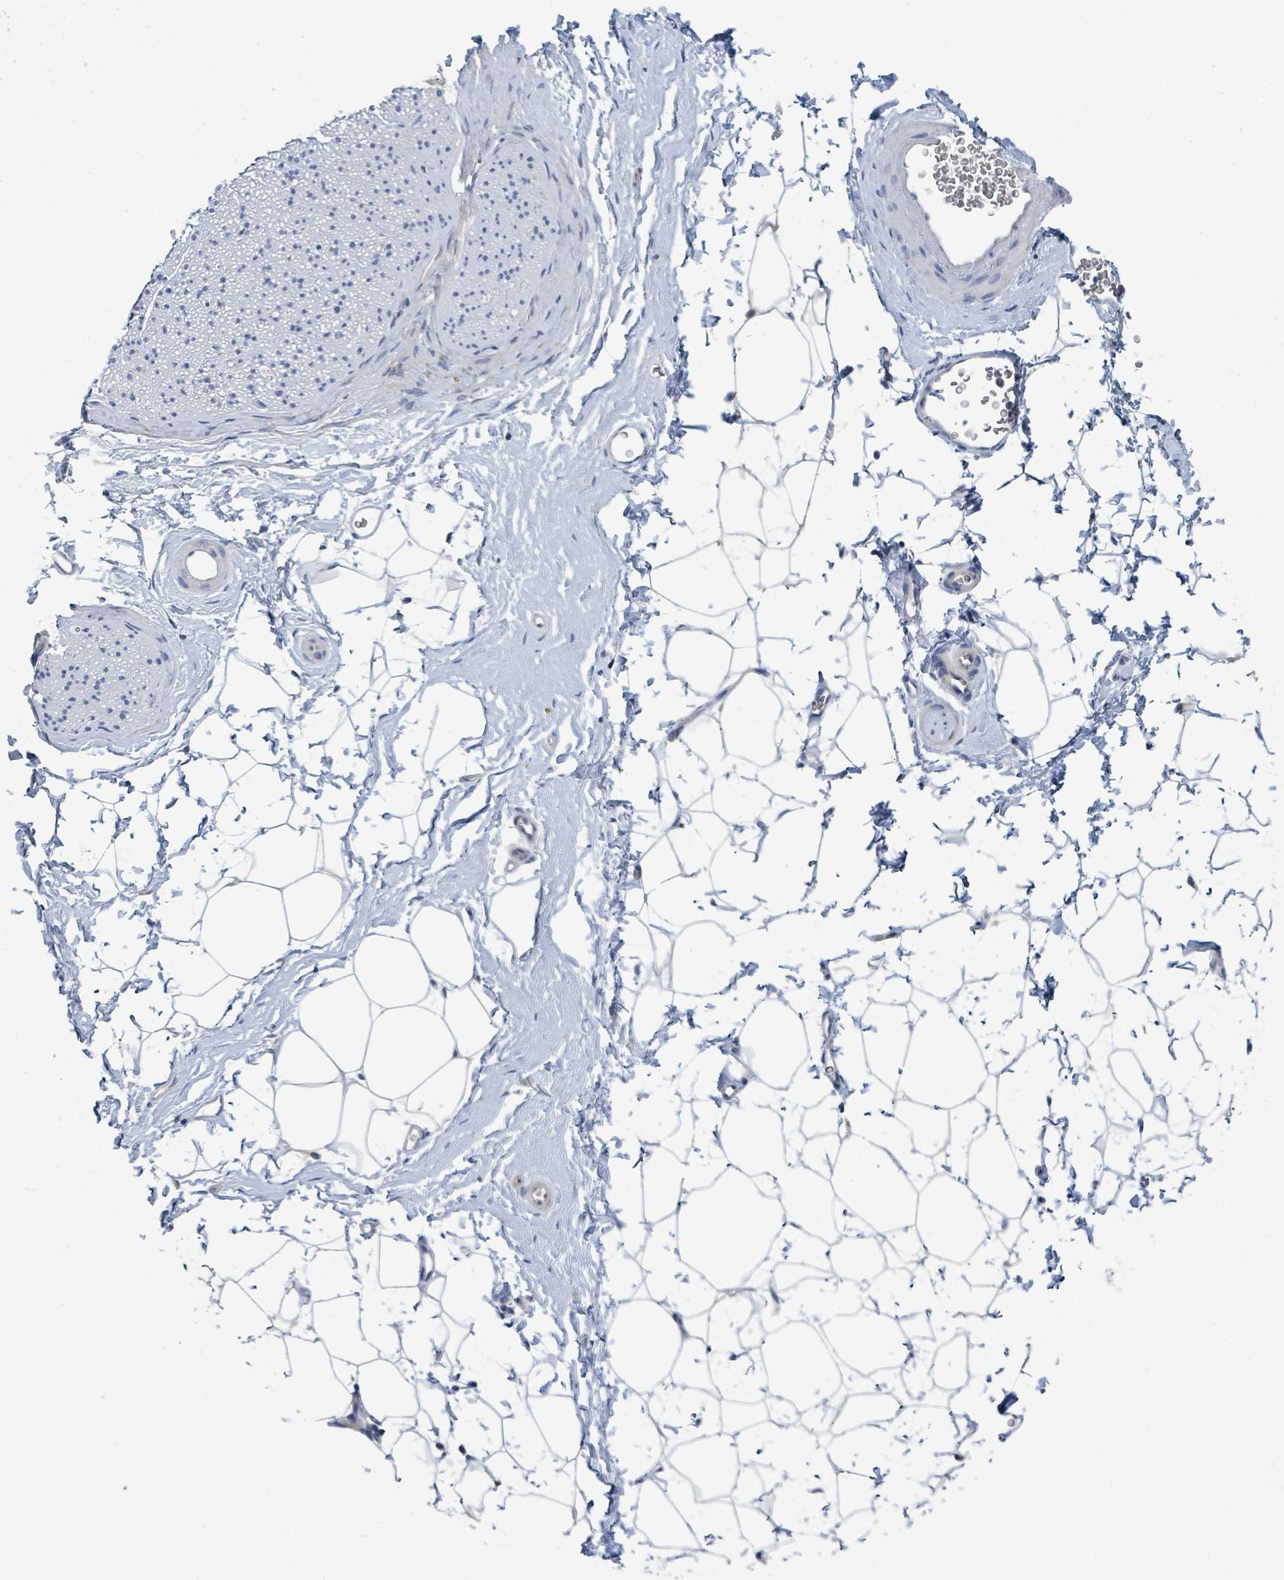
{"staining": {"intensity": "negative", "quantity": "none", "location": "none"}, "tissue": "adipose tissue", "cell_type": "Adipocytes", "image_type": "normal", "snomed": [{"axis": "morphology", "description": "Normal tissue, NOS"}, {"axis": "morphology", "description": "Adenocarcinoma, High grade"}, {"axis": "topography", "description": "Prostate"}, {"axis": "topography", "description": "Peripheral nerve tissue"}], "caption": "Immunohistochemistry (IHC) of normal human adipose tissue reveals no expression in adipocytes. The staining was performed using DAB to visualize the protein expression in brown, while the nuclei were stained in blue with hematoxylin (Magnification: 20x).", "gene": "ANKRD55", "patient": {"sex": "male", "age": 68}}